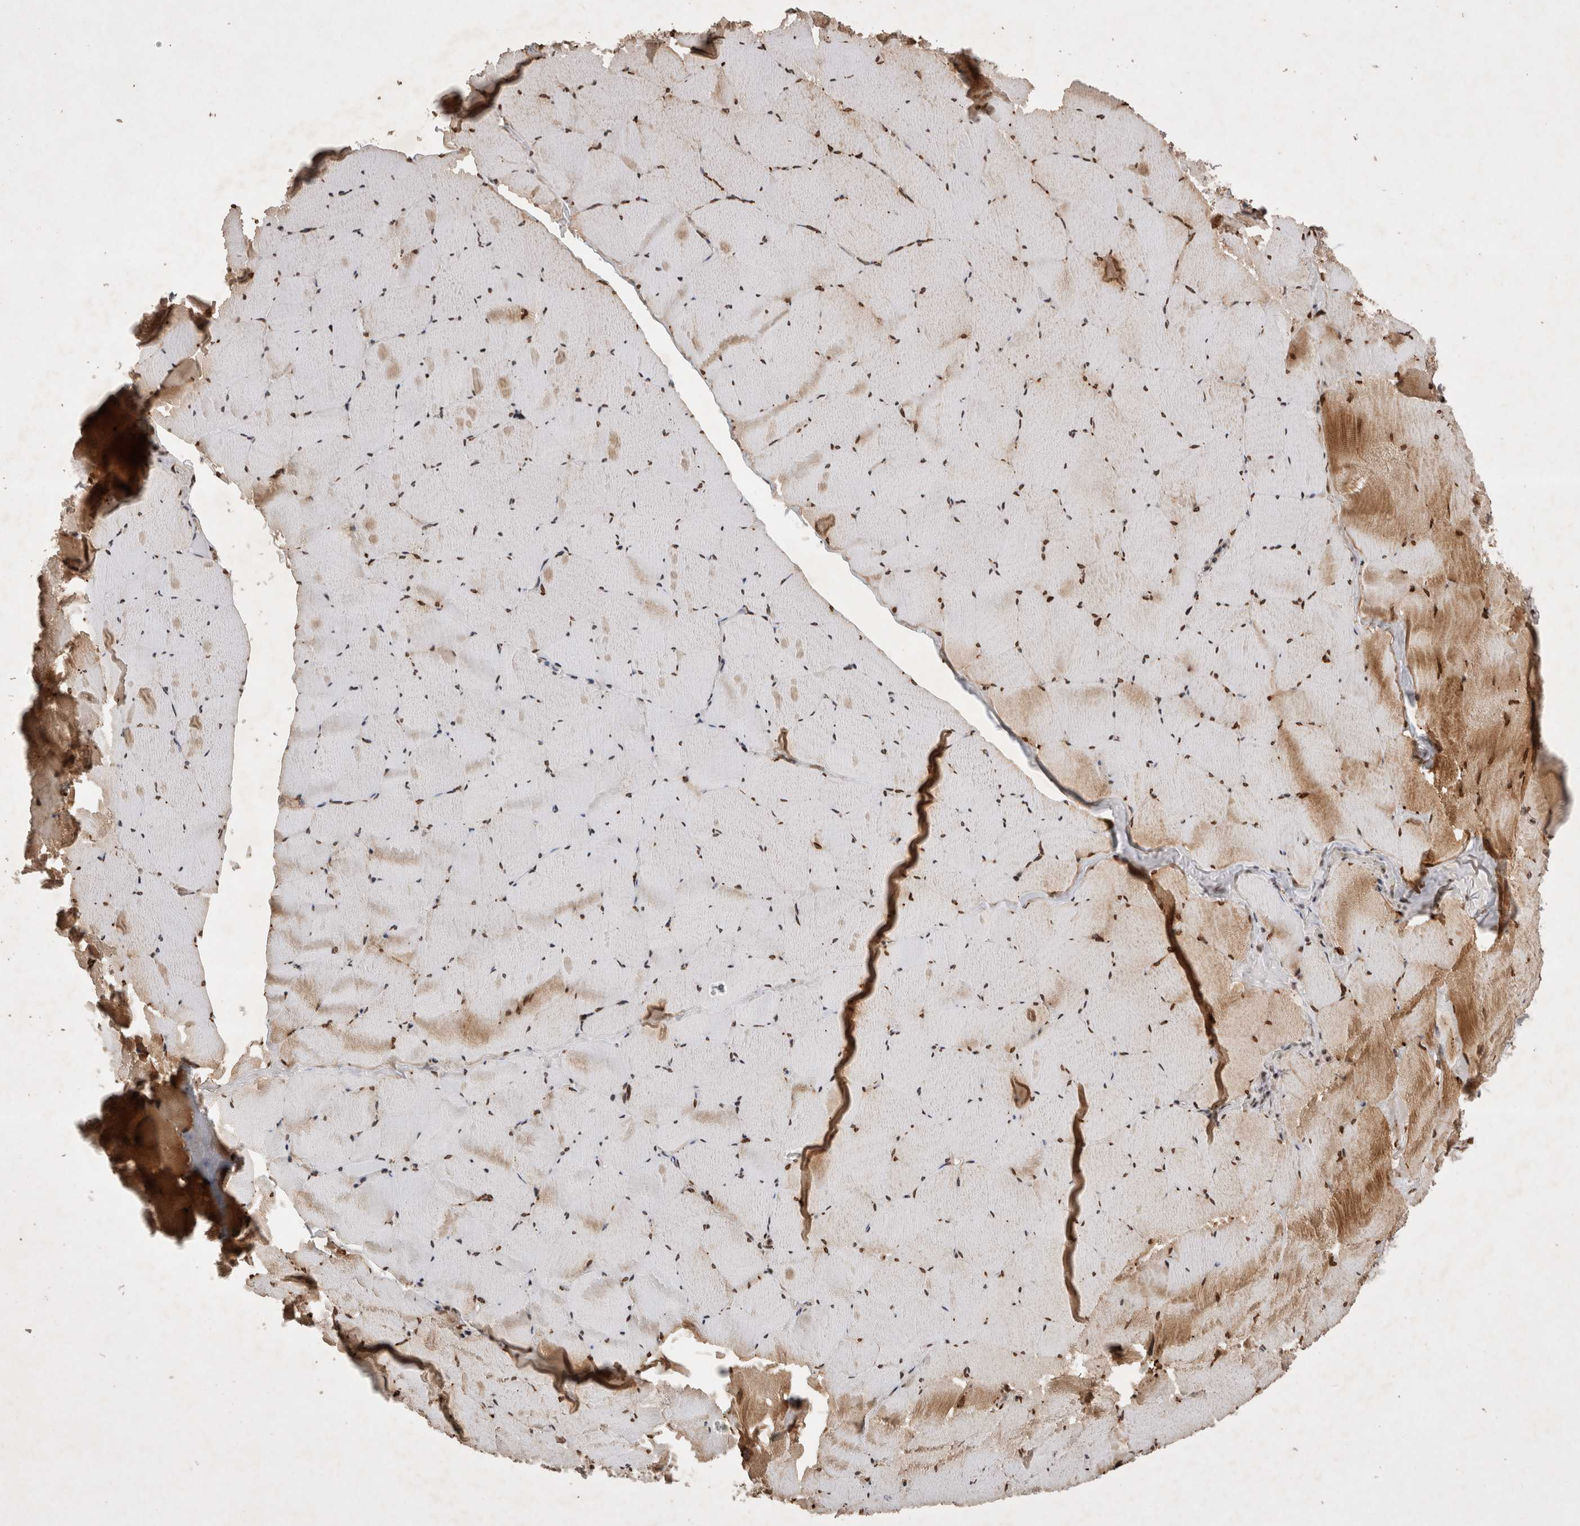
{"staining": {"intensity": "moderate", "quantity": "25%-75%", "location": "cytoplasmic/membranous"}, "tissue": "skeletal muscle", "cell_type": "Myocytes", "image_type": "normal", "snomed": [{"axis": "morphology", "description": "Normal tissue, NOS"}, {"axis": "topography", "description": "Skeletal muscle"}], "caption": "A medium amount of moderate cytoplasmic/membranous staining is appreciated in approximately 25%-75% of myocytes in unremarkable skeletal muscle.", "gene": "FAM221A", "patient": {"sex": "male", "age": 62}}